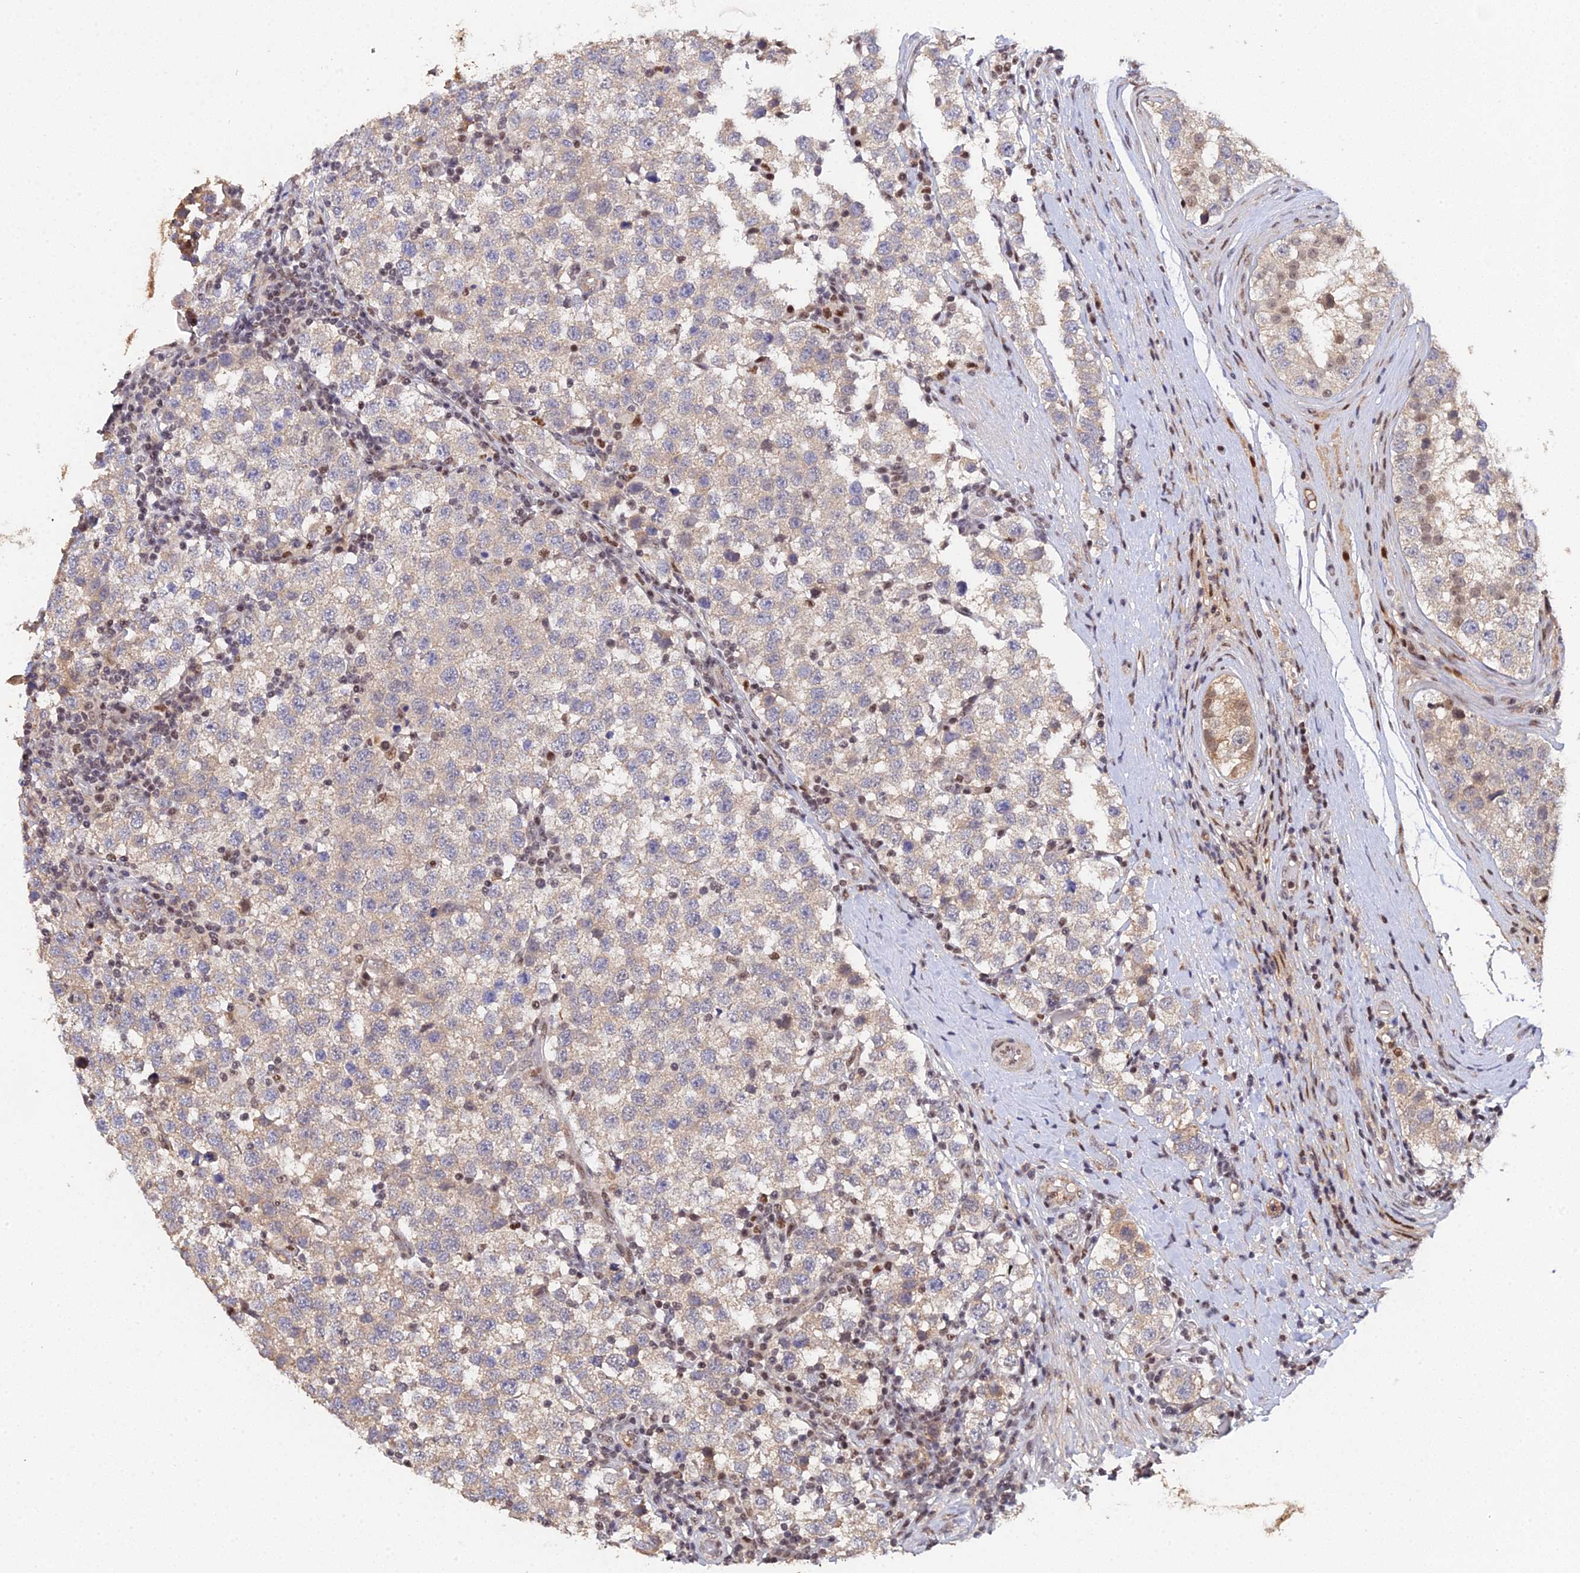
{"staining": {"intensity": "negative", "quantity": "none", "location": "none"}, "tissue": "testis cancer", "cell_type": "Tumor cells", "image_type": "cancer", "snomed": [{"axis": "morphology", "description": "Seminoma, NOS"}, {"axis": "topography", "description": "Testis"}], "caption": "Tumor cells are negative for protein expression in human testis cancer.", "gene": "ERCC5", "patient": {"sex": "male", "age": 34}}